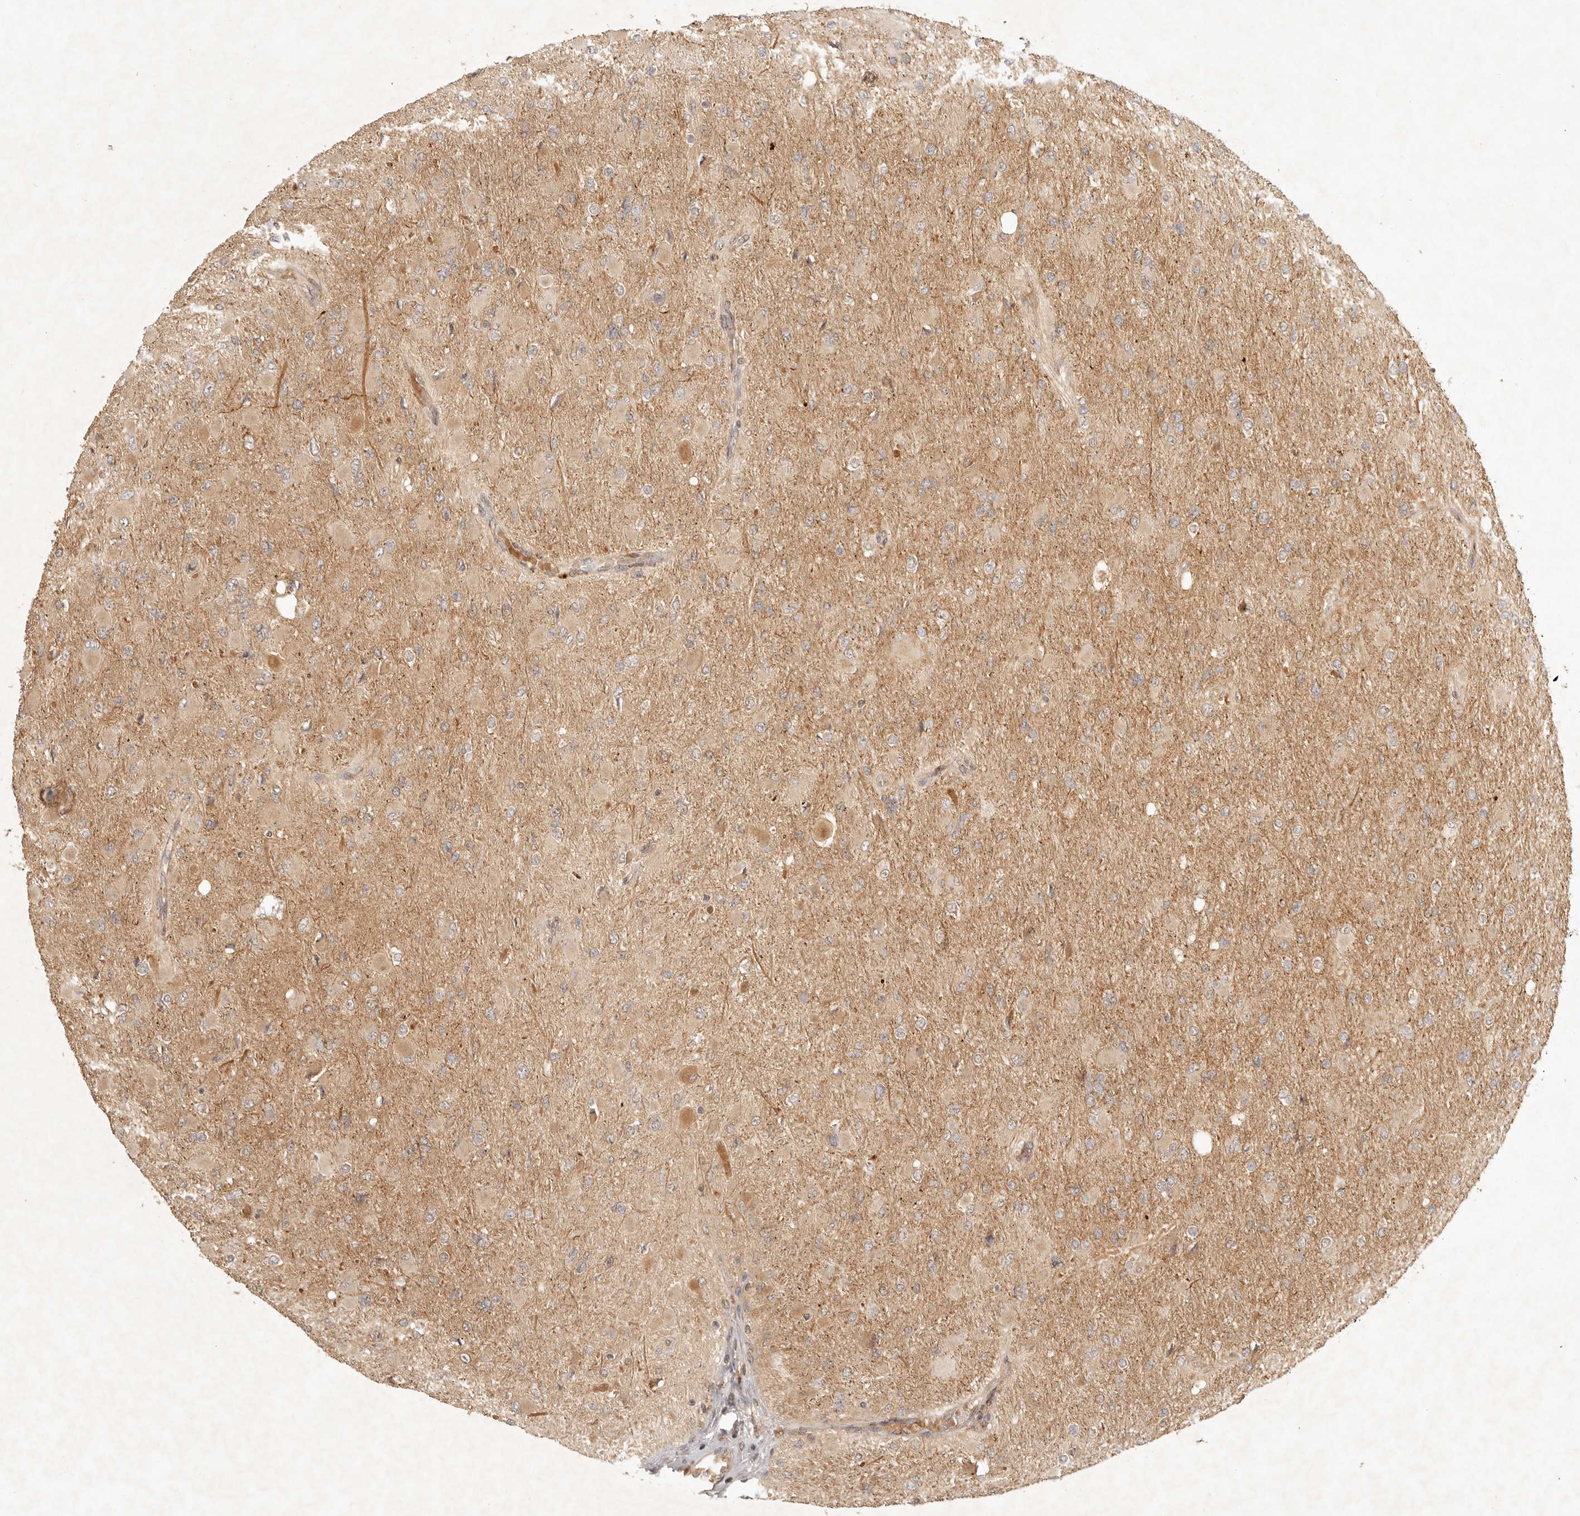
{"staining": {"intensity": "negative", "quantity": "none", "location": "none"}, "tissue": "glioma", "cell_type": "Tumor cells", "image_type": "cancer", "snomed": [{"axis": "morphology", "description": "Glioma, malignant, High grade"}, {"axis": "topography", "description": "Cerebral cortex"}], "caption": "DAB (3,3'-diaminobenzidine) immunohistochemical staining of malignant high-grade glioma exhibits no significant staining in tumor cells.", "gene": "ANKRD61", "patient": {"sex": "female", "age": 36}}